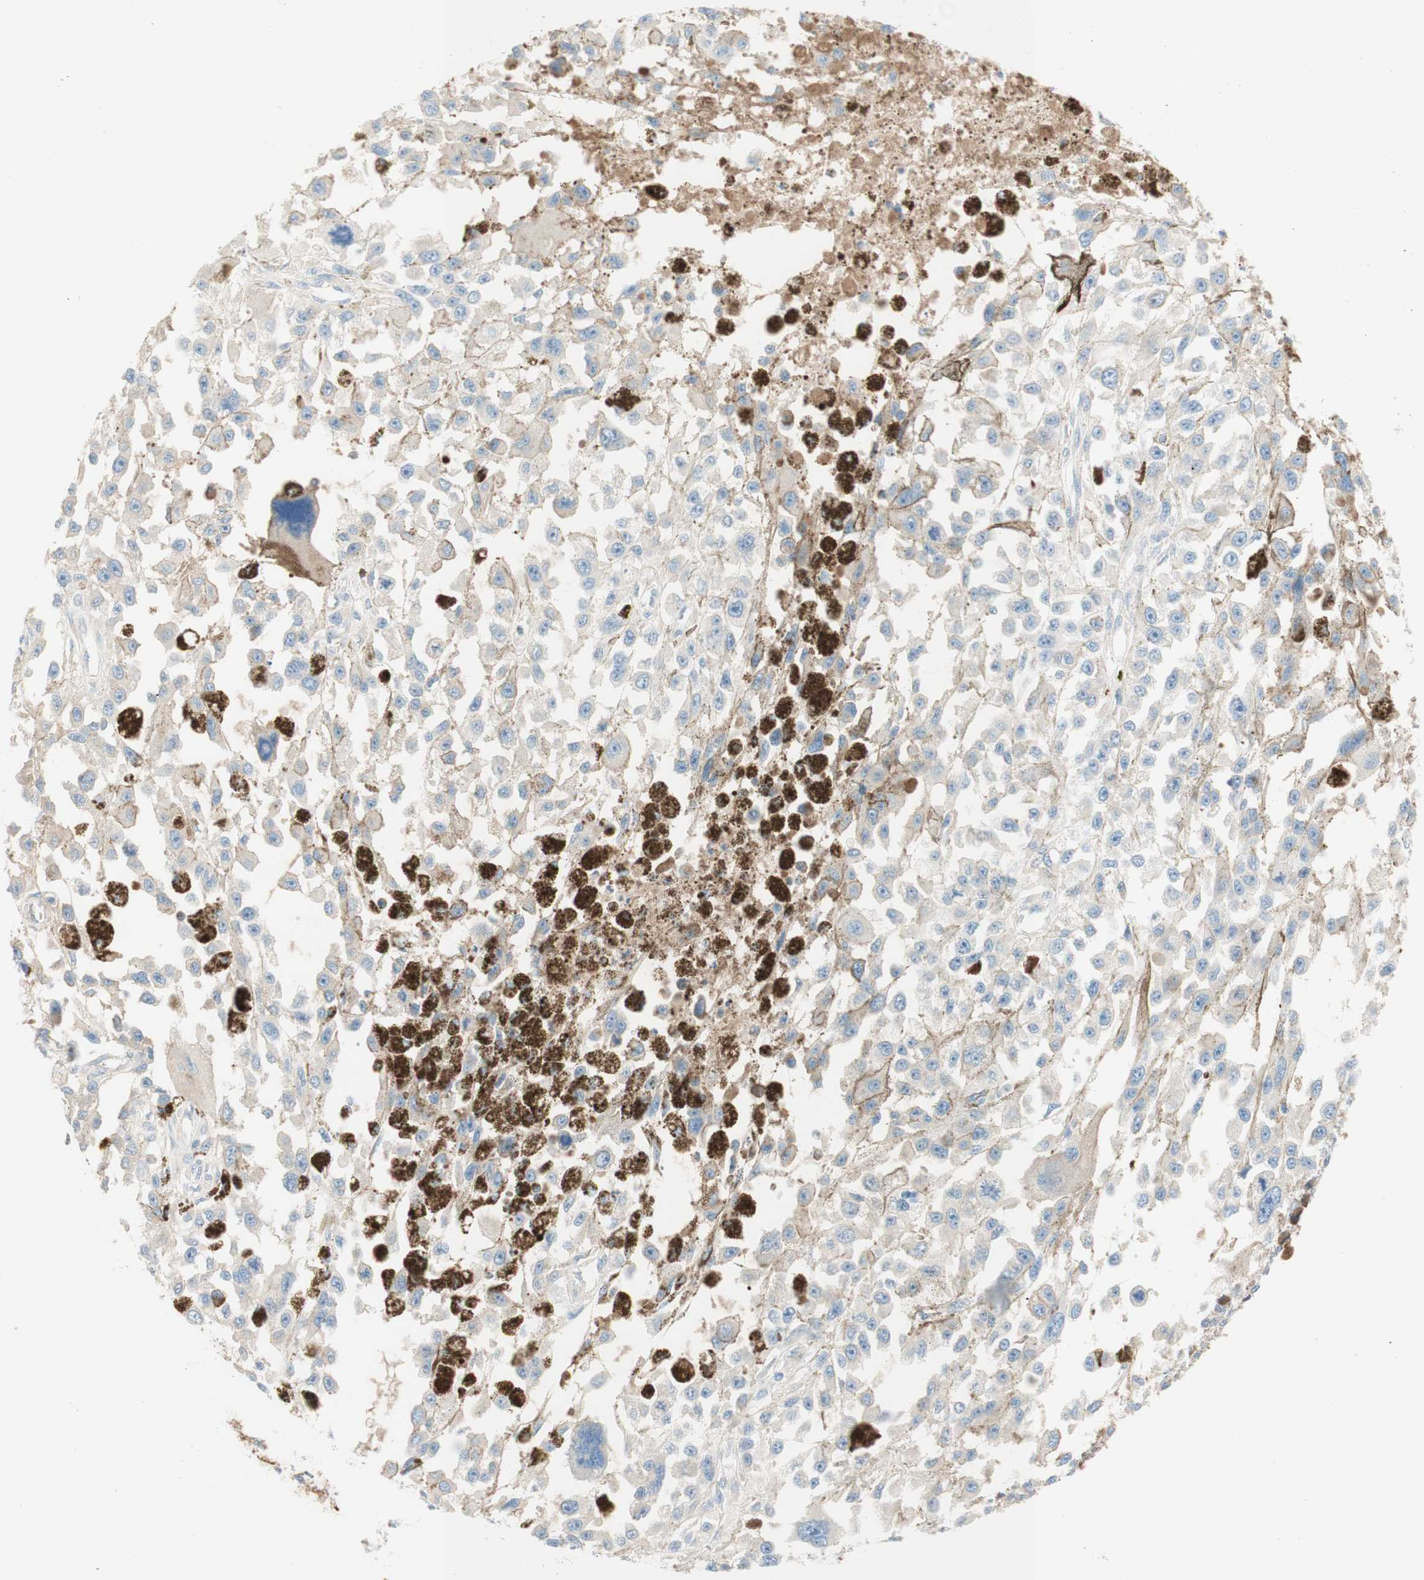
{"staining": {"intensity": "negative", "quantity": "none", "location": "none"}, "tissue": "melanoma", "cell_type": "Tumor cells", "image_type": "cancer", "snomed": [{"axis": "morphology", "description": "Malignant melanoma, Metastatic site"}, {"axis": "topography", "description": "Lymph node"}], "caption": "Immunohistochemical staining of human malignant melanoma (metastatic site) displays no significant positivity in tumor cells.", "gene": "KNG1", "patient": {"sex": "male", "age": 59}}